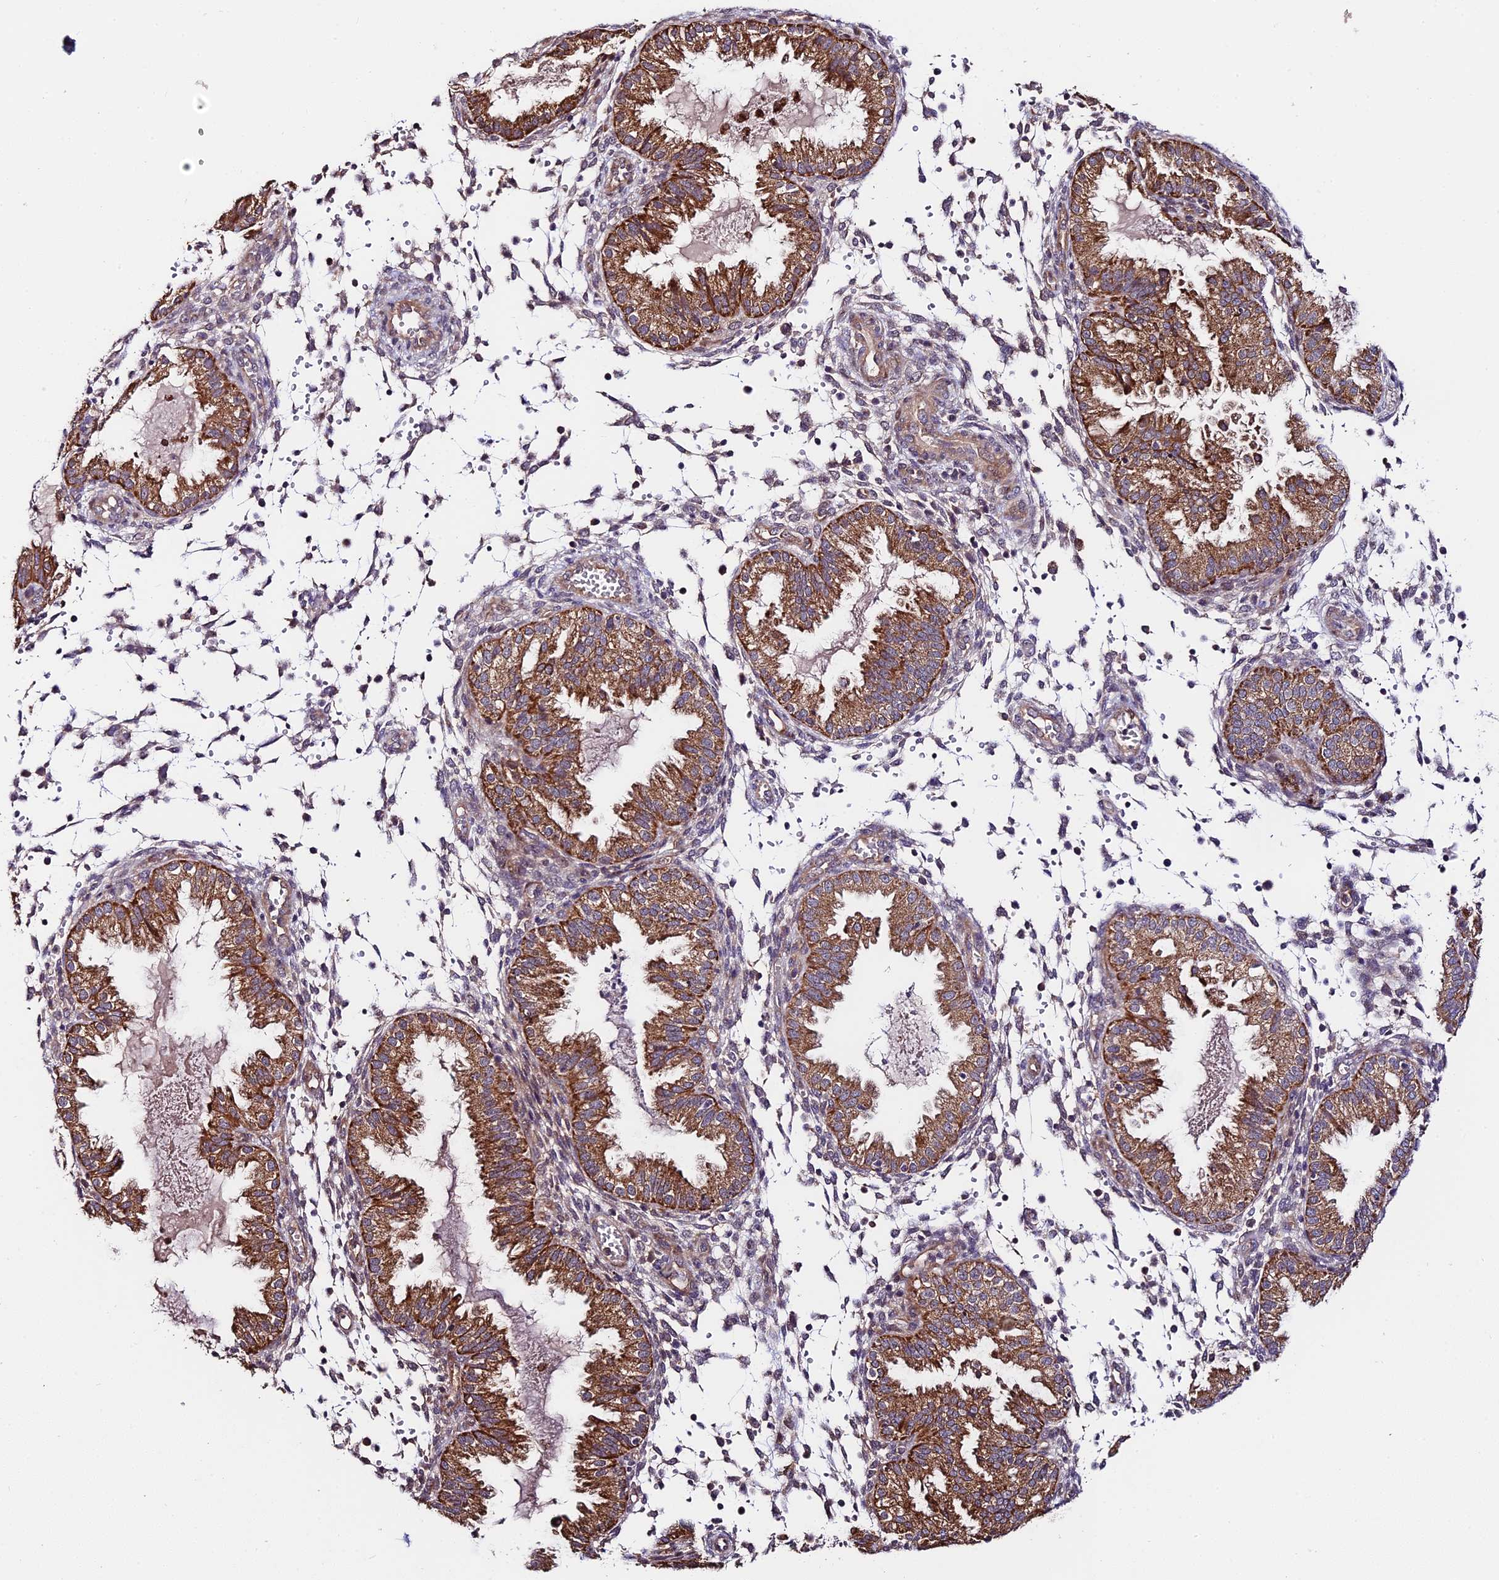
{"staining": {"intensity": "negative", "quantity": "none", "location": "none"}, "tissue": "endometrium", "cell_type": "Cells in endometrial stroma", "image_type": "normal", "snomed": [{"axis": "morphology", "description": "Normal tissue, NOS"}, {"axis": "topography", "description": "Endometrium"}], "caption": "High magnification brightfield microscopy of normal endometrium stained with DAB (brown) and counterstained with hematoxylin (blue): cells in endometrial stroma show no significant expression. The staining was performed using DAB (3,3'-diaminobenzidine) to visualize the protein expression in brown, while the nuclei were stained in blue with hematoxylin (Magnification: 20x).", "gene": "C3orf20", "patient": {"sex": "female", "age": 33}}